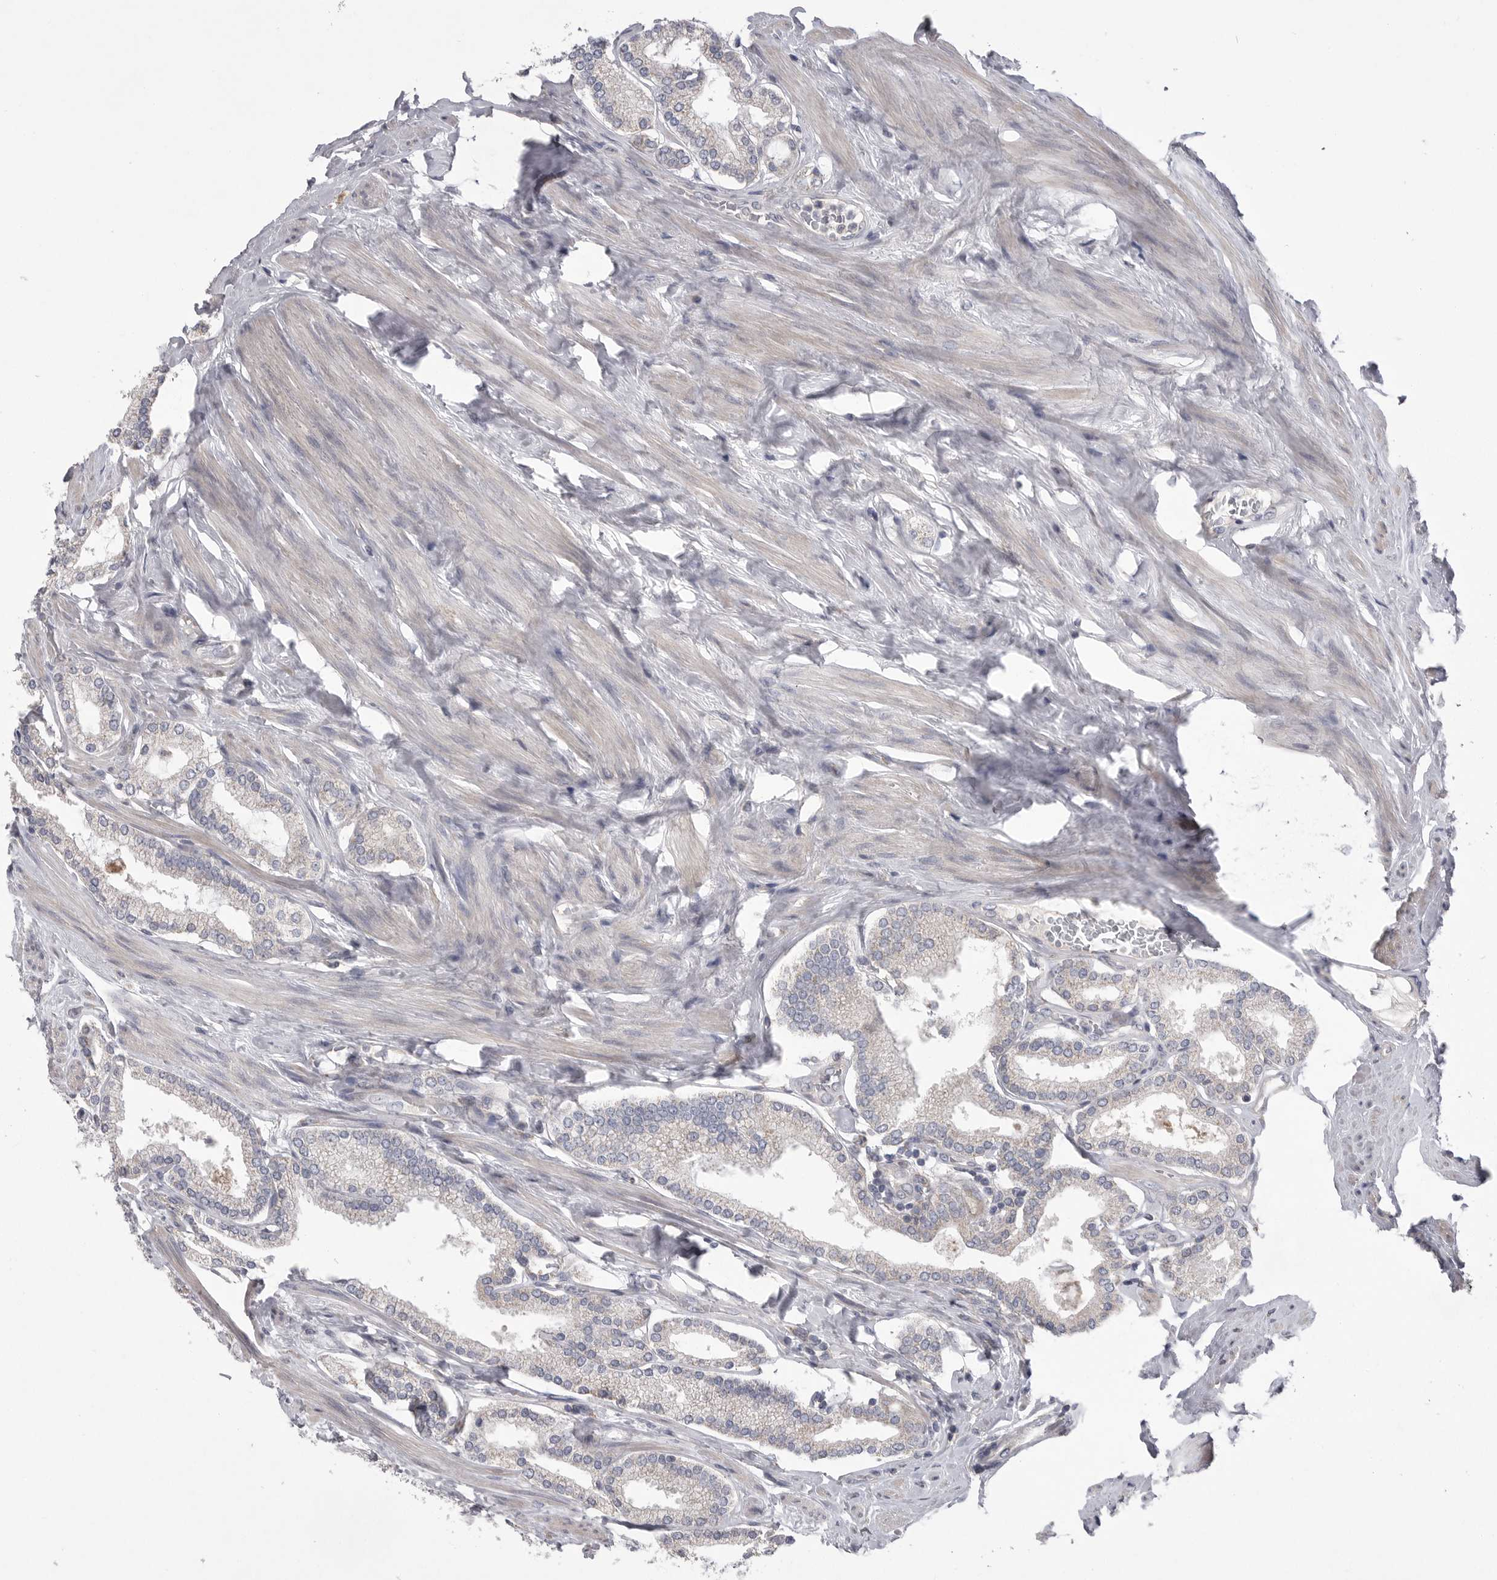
{"staining": {"intensity": "negative", "quantity": "none", "location": "none"}, "tissue": "prostate cancer", "cell_type": "Tumor cells", "image_type": "cancer", "snomed": [{"axis": "morphology", "description": "Adenocarcinoma, Low grade"}, {"axis": "topography", "description": "Prostate"}], "caption": "DAB (3,3'-diaminobenzidine) immunohistochemical staining of human prostate cancer shows no significant positivity in tumor cells. Brightfield microscopy of immunohistochemistry (IHC) stained with DAB (3,3'-diaminobenzidine) (brown) and hematoxylin (blue), captured at high magnification.", "gene": "CRP", "patient": {"sex": "male", "age": 71}}